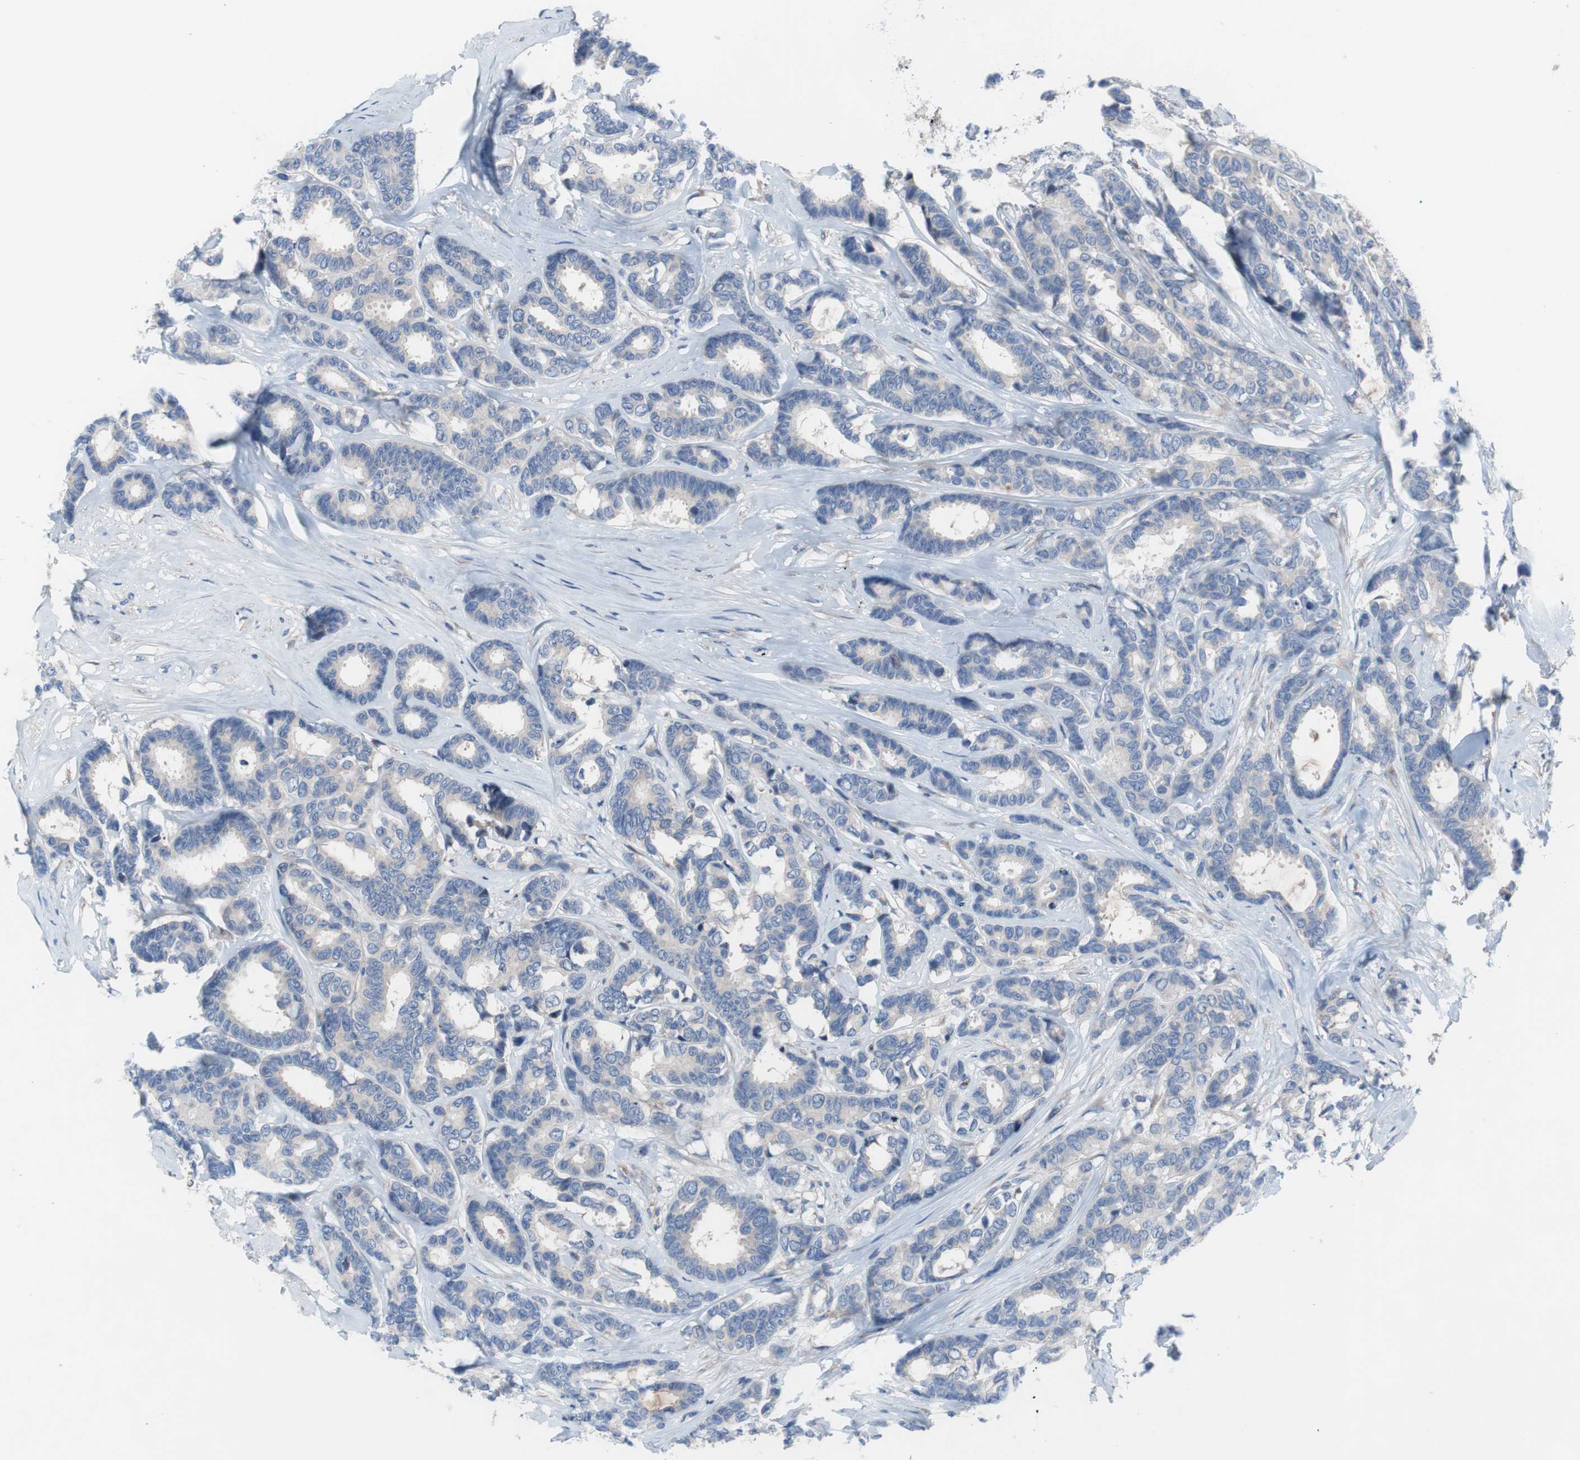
{"staining": {"intensity": "negative", "quantity": "none", "location": "none"}, "tissue": "breast cancer", "cell_type": "Tumor cells", "image_type": "cancer", "snomed": [{"axis": "morphology", "description": "Duct carcinoma"}, {"axis": "topography", "description": "Breast"}], "caption": "IHC micrograph of neoplastic tissue: breast infiltrating ductal carcinoma stained with DAB (3,3'-diaminobenzidine) exhibits no significant protein expression in tumor cells.", "gene": "KANSL1", "patient": {"sex": "female", "age": 87}}